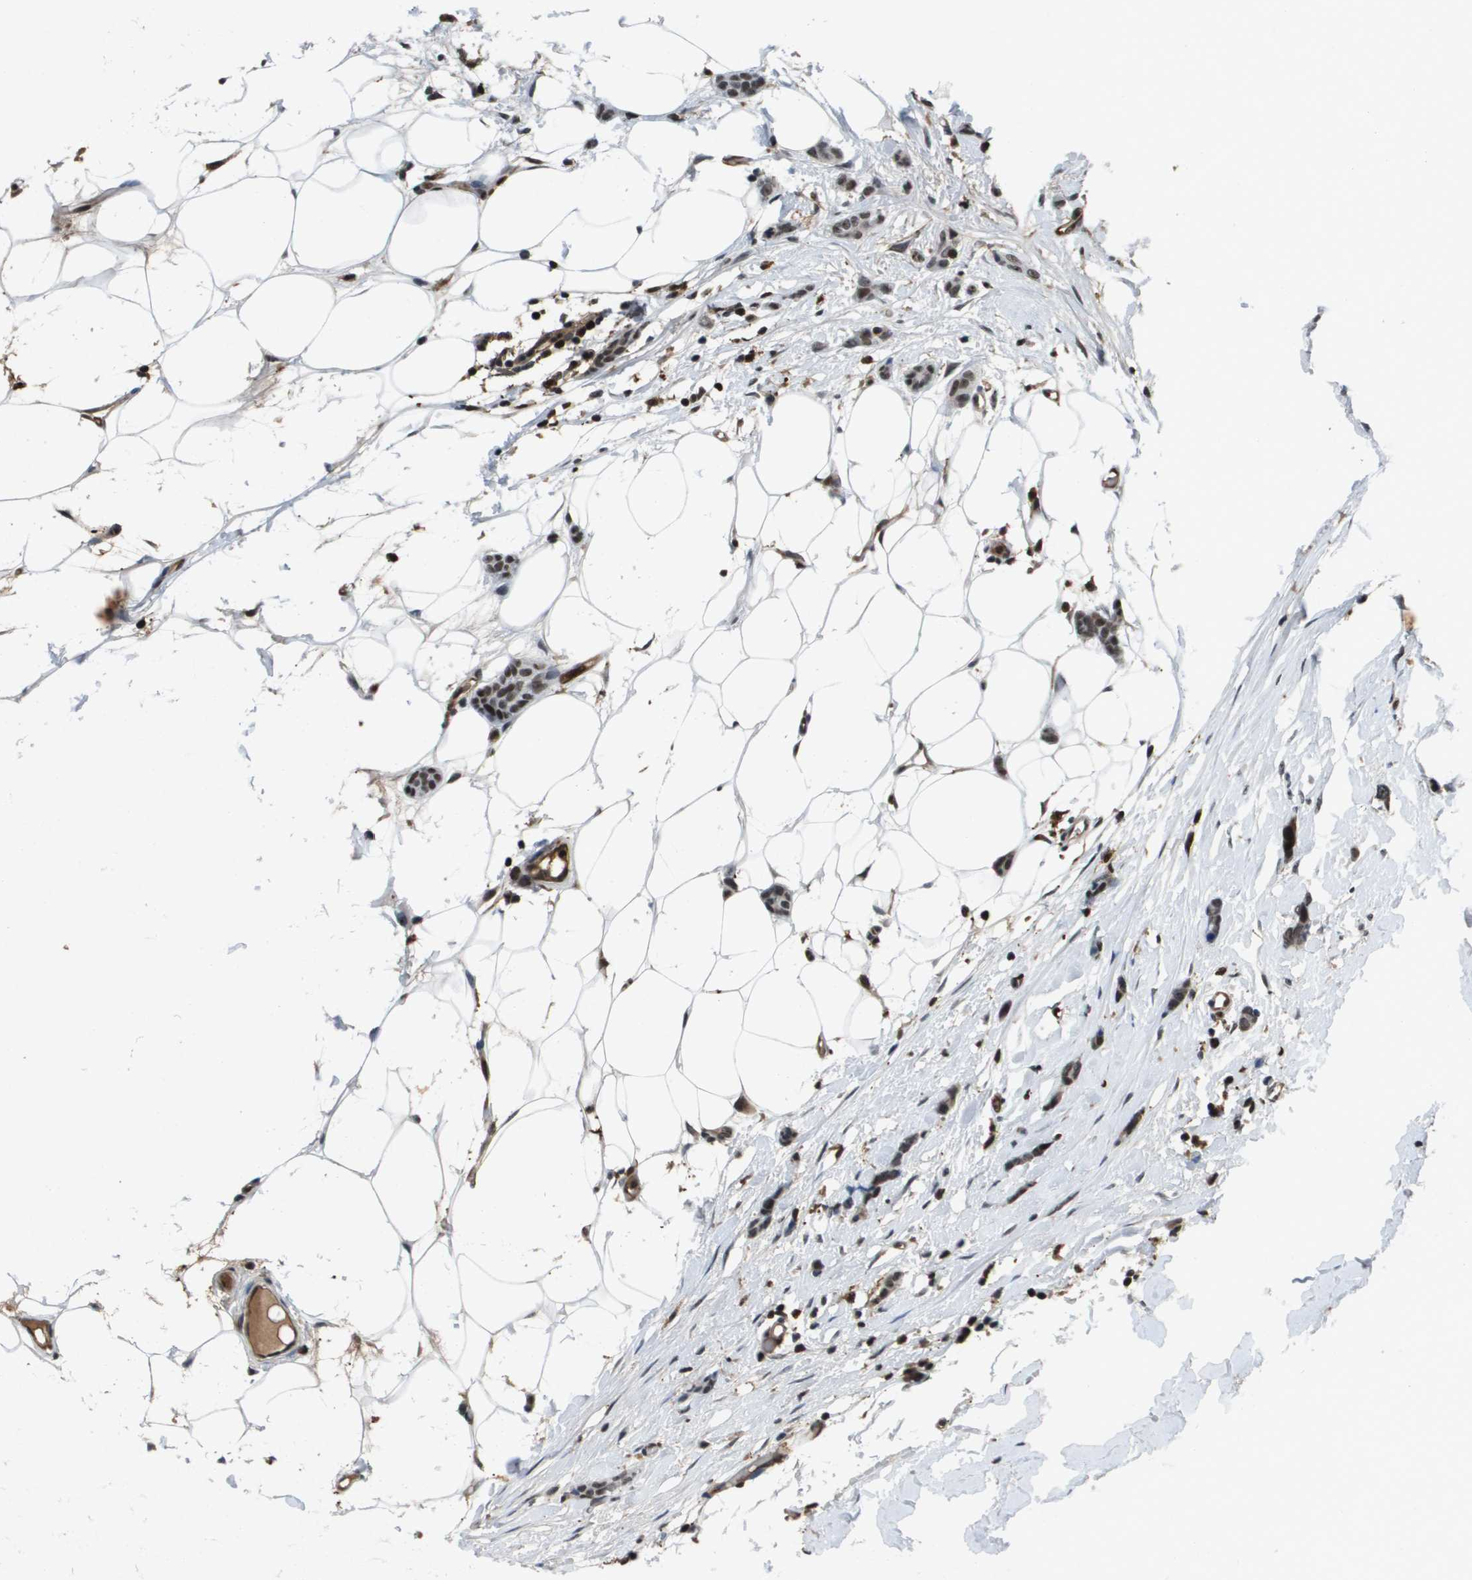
{"staining": {"intensity": "moderate", "quantity": ">75%", "location": "nuclear"}, "tissue": "breast cancer", "cell_type": "Tumor cells", "image_type": "cancer", "snomed": [{"axis": "morphology", "description": "Lobular carcinoma"}, {"axis": "topography", "description": "Skin"}, {"axis": "topography", "description": "Breast"}], "caption": "Immunohistochemical staining of human lobular carcinoma (breast) shows moderate nuclear protein expression in about >75% of tumor cells.", "gene": "EP400", "patient": {"sex": "female", "age": 46}}